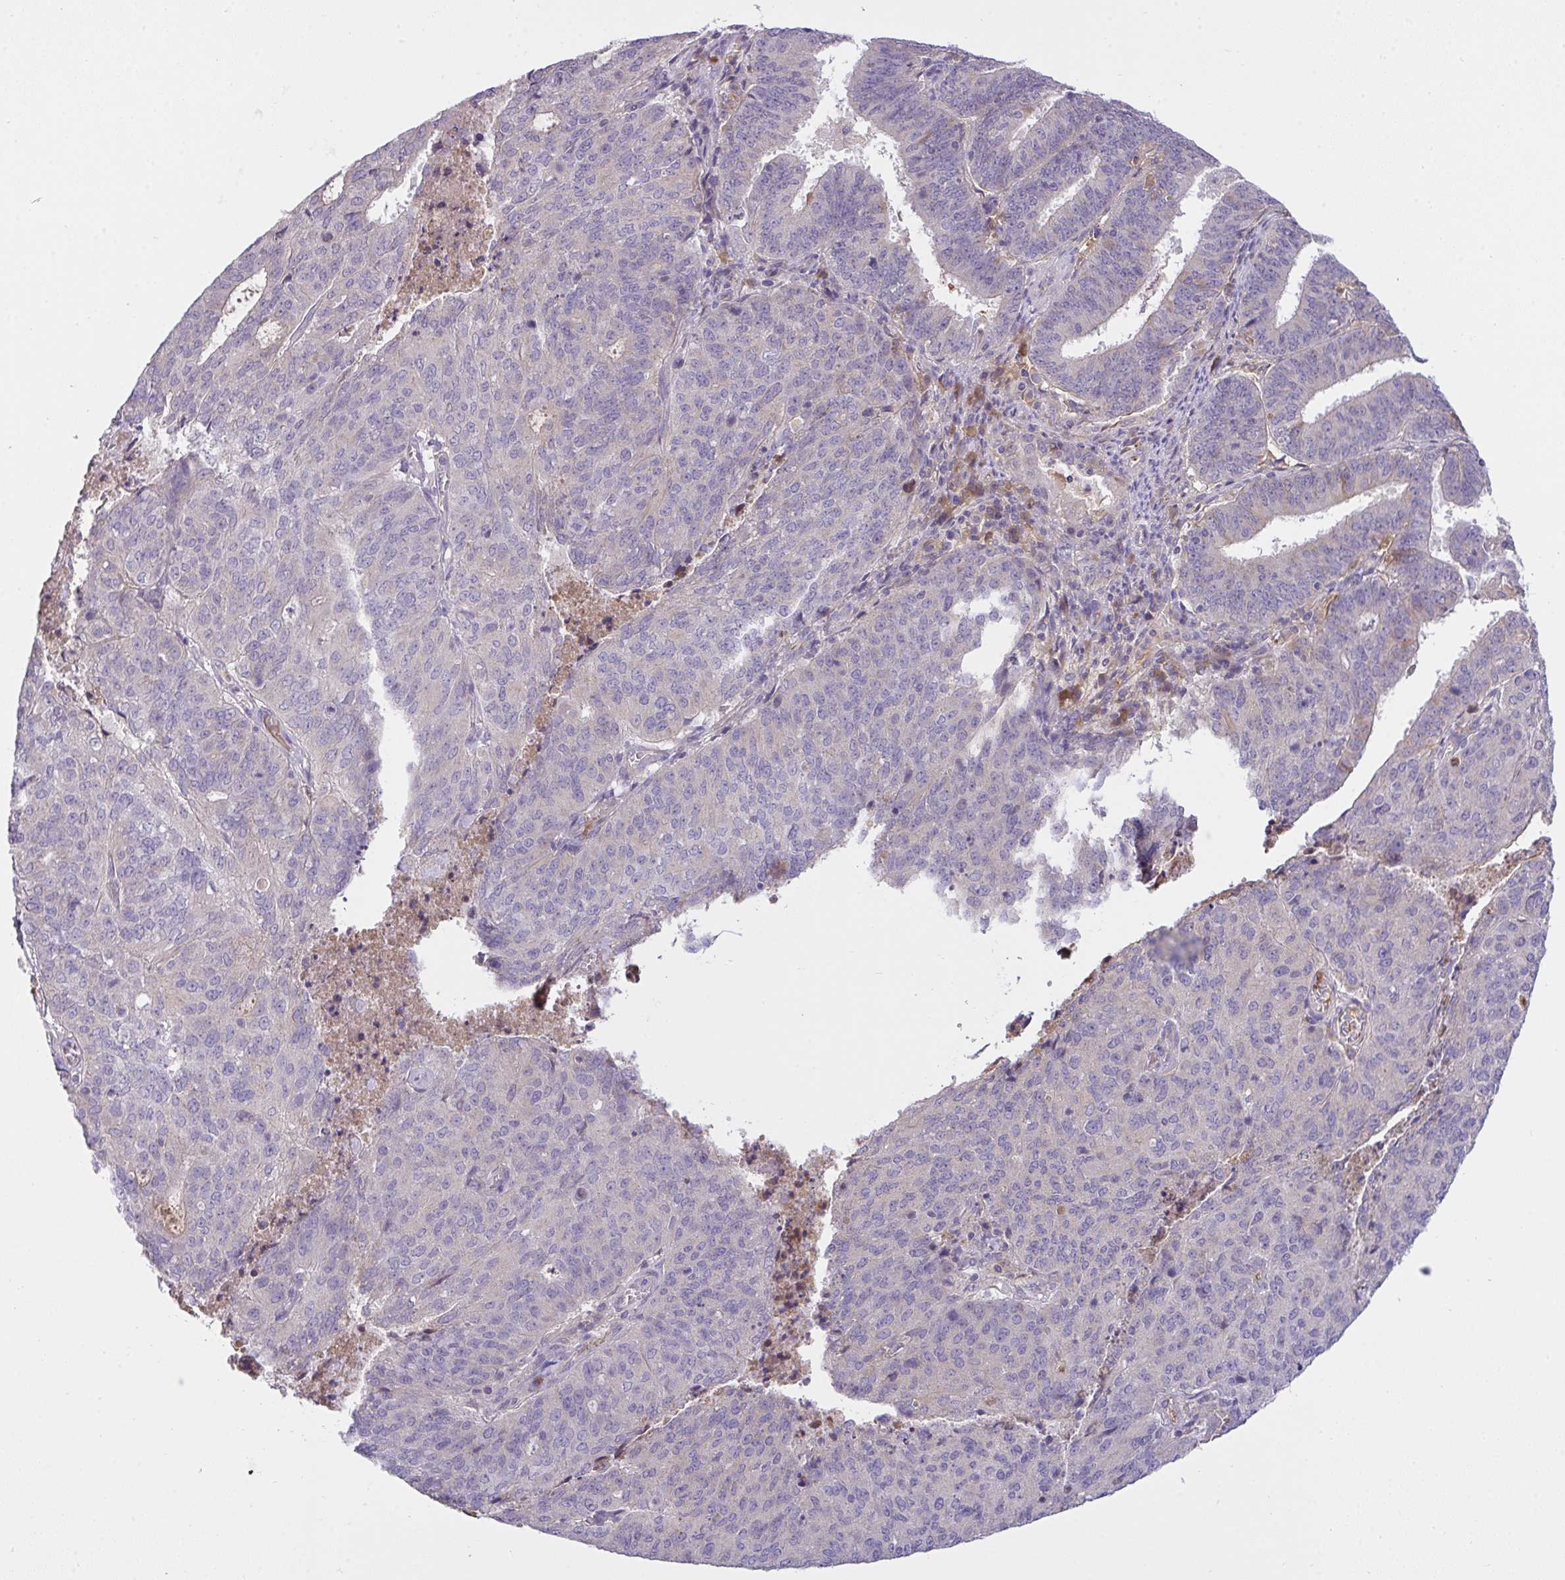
{"staining": {"intensity": "negative", "quantity": "none", "location": "none"}, "tissue": "endometrial cancer", "cell_type": "Tumor cells", "image_type": "cancer", "snomed": [{"axis": "morphology", "description": "Adenocarcinoma, NOS"}, {"axis": "topography", "description": "Endometrium"}], "caption": "The photomicrograph reveals no significant positivity in tumor cells of endometrial cancer.", "gene": "ZNF581", "patient": {"sex": "female", "age": 82}}